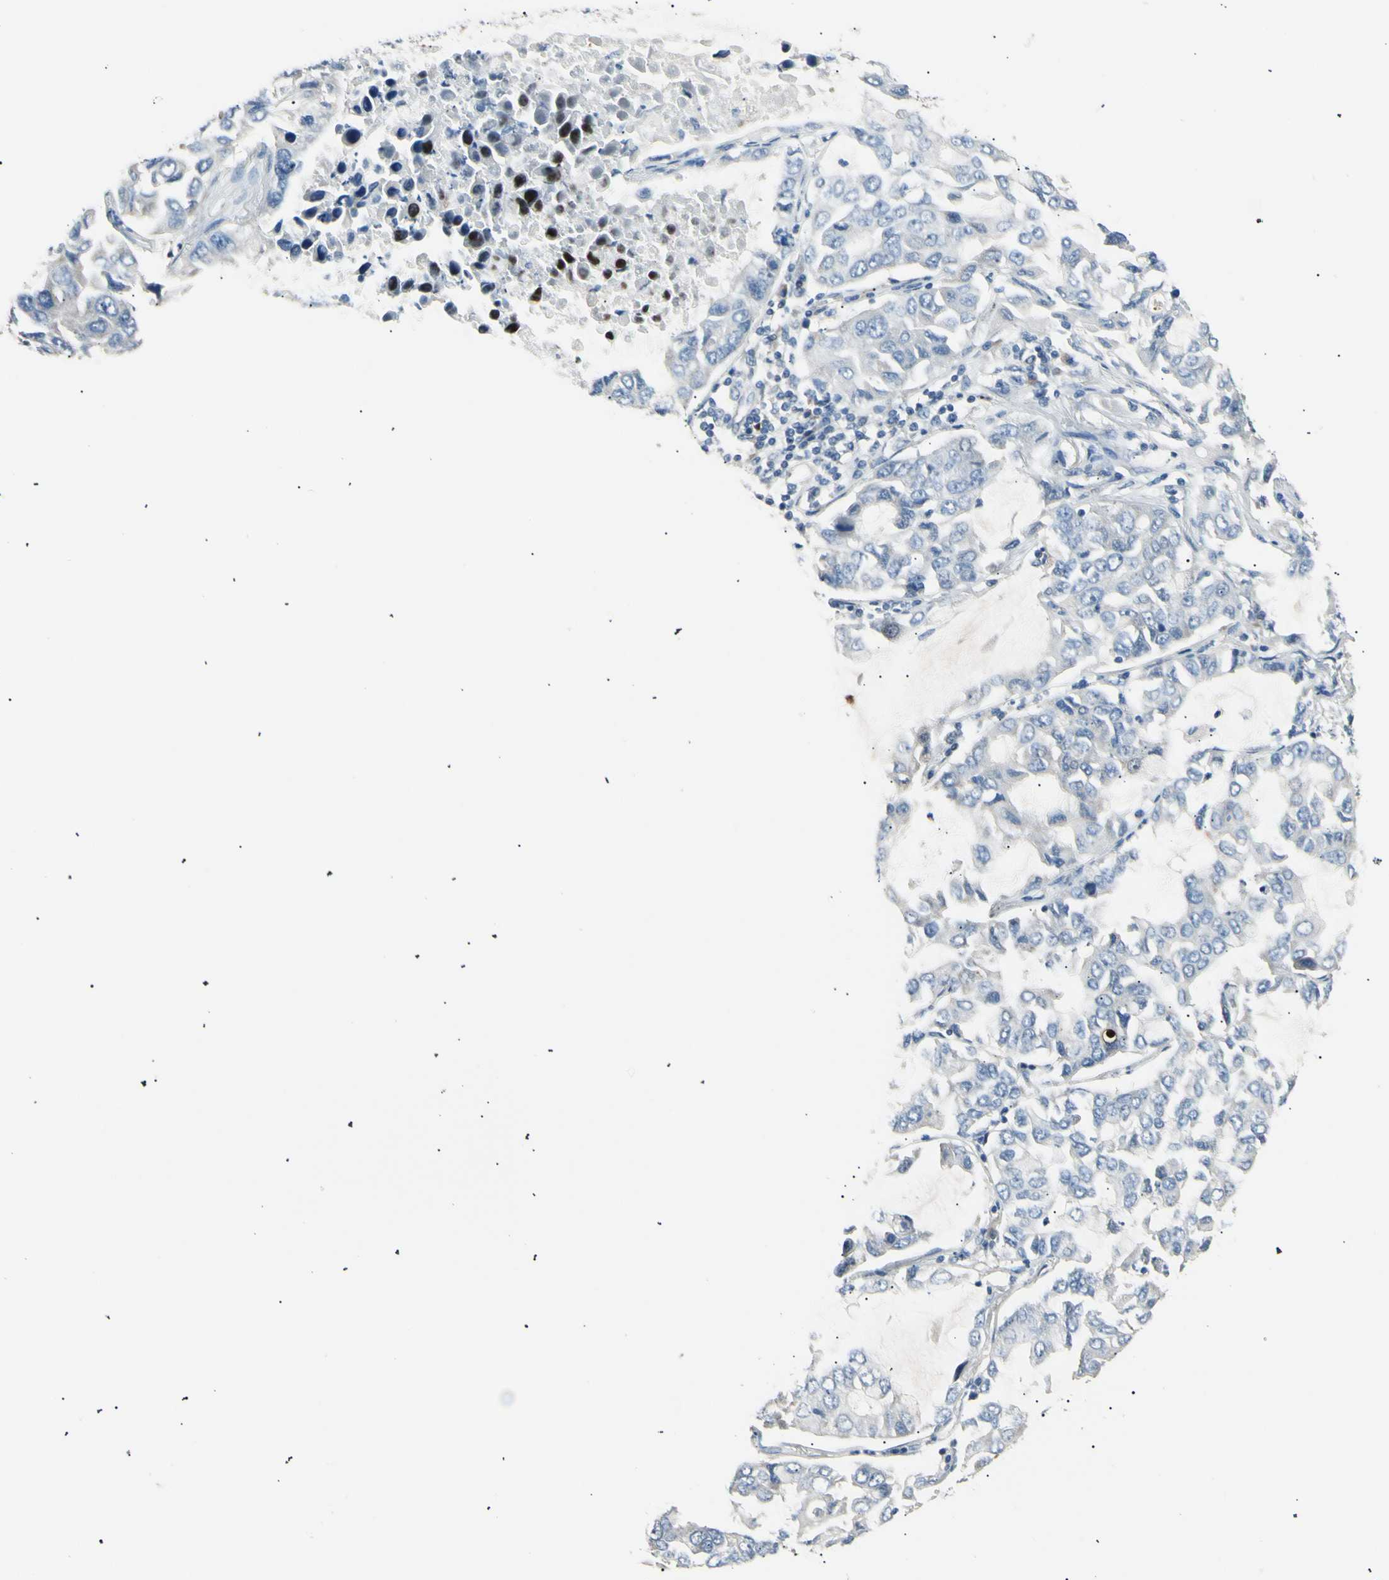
{"staining": {"intensity": "negative", "quantity": "none", "location": "none"}, "tissue": "lung cancer", "cell_type": "Tumor cells", "image_type": "cancer", "snomed": [{"axis": "morphology", "description": "Adenocarcinoma, NOS"}, {"axis": "topography", "description": "Lung"}], "caption": "Image shows no protein expression in tumor cells of adenocarcinoma (lung) tissue.", "gene": "LDLR", "patient": {"sex": "male", "age": 64}}